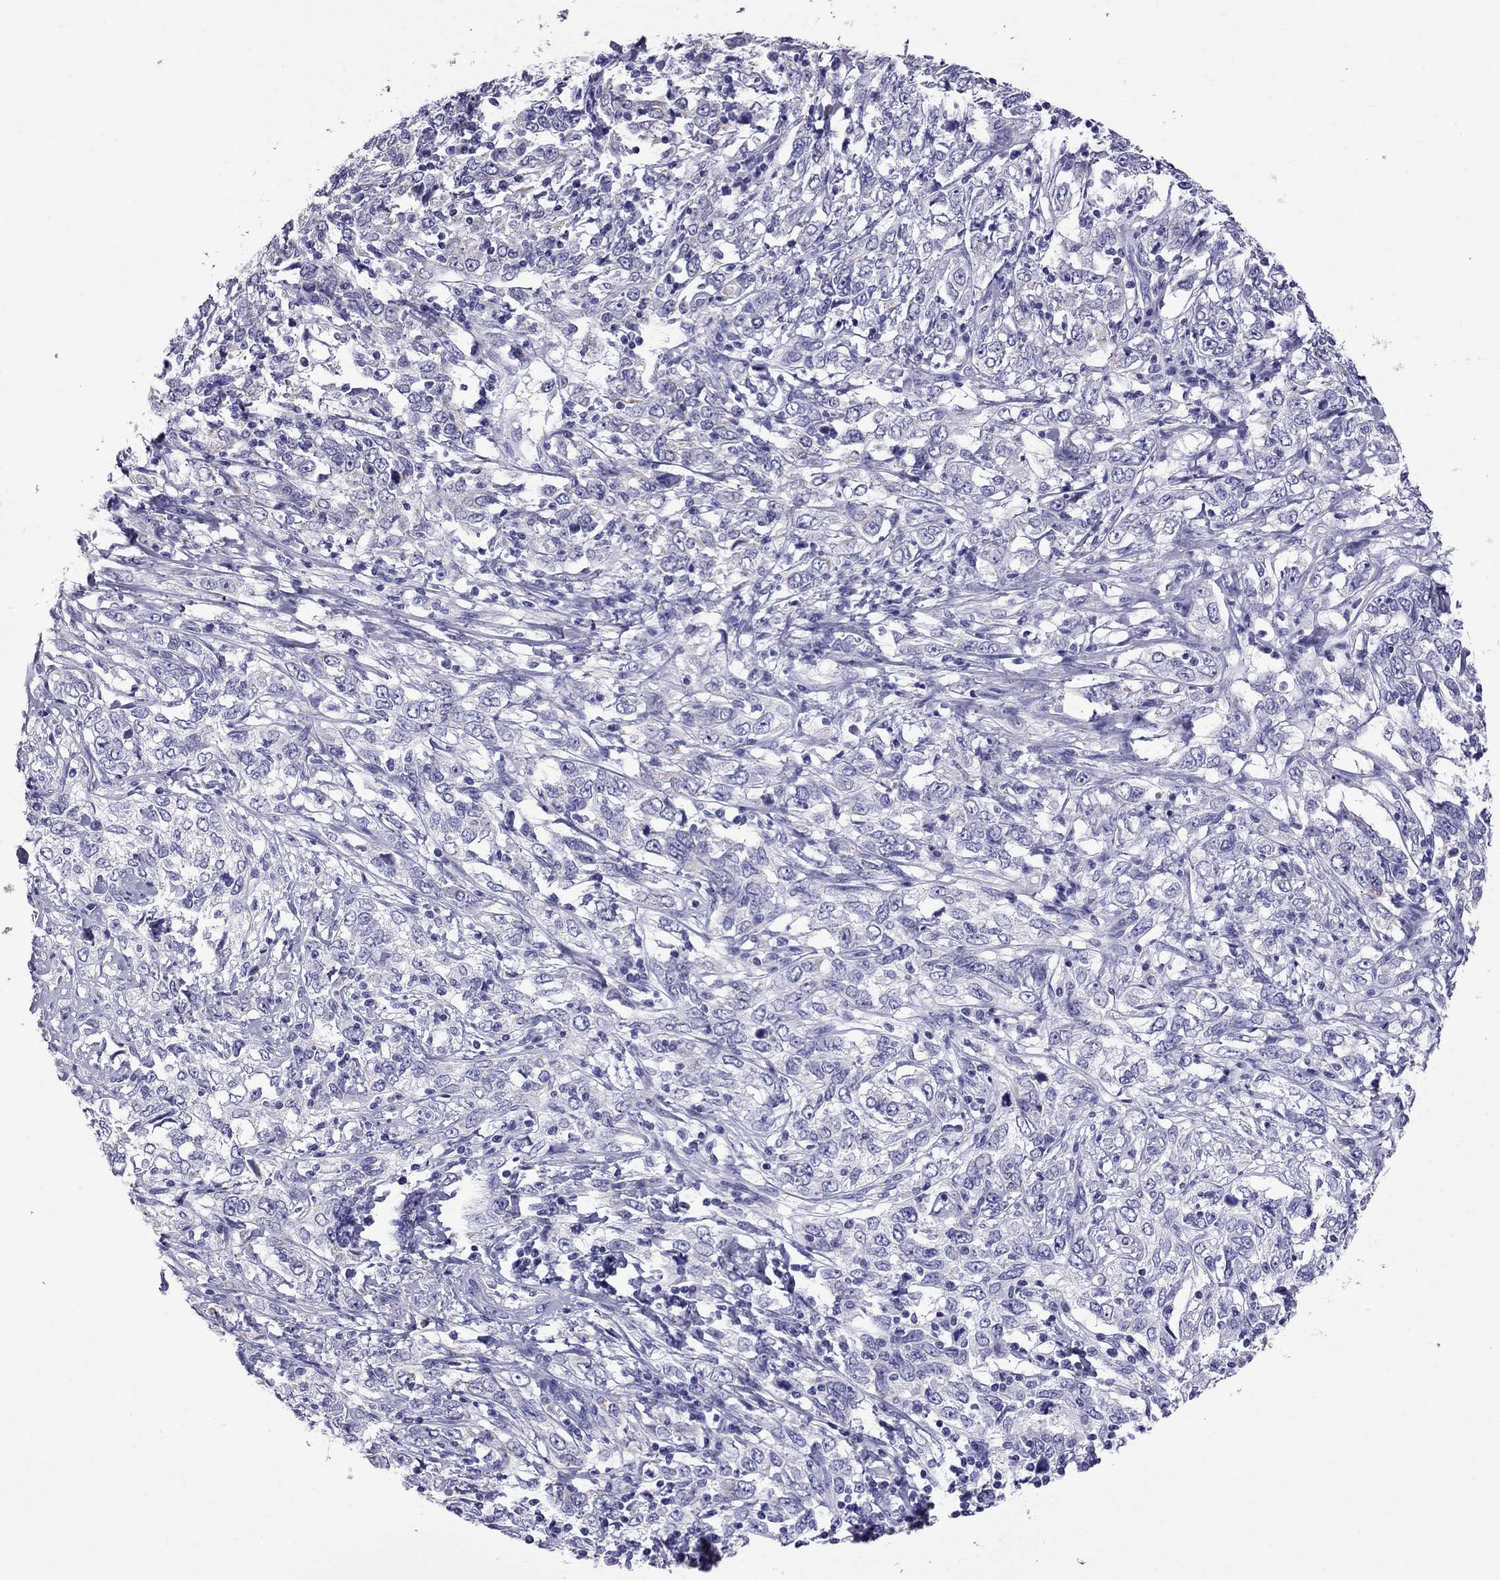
{"staining": {"intensity": "negative", "quantity": "none", "location": "none"}, "tissue": "cervical cancer", "cell_type": "Tumor cells", "image_type": "cancer", "snomed": [{"axis": "morphology", "description": "Adenocarcinoma, NOS"}, {"axis": "topography", "description": "Cervix"}], "caption": "The histopathology image reveals no significant staining in tumor cells of cervical cancer.", "gene": "TTLL13", "patient": {"sex": "female", "age": 40}}